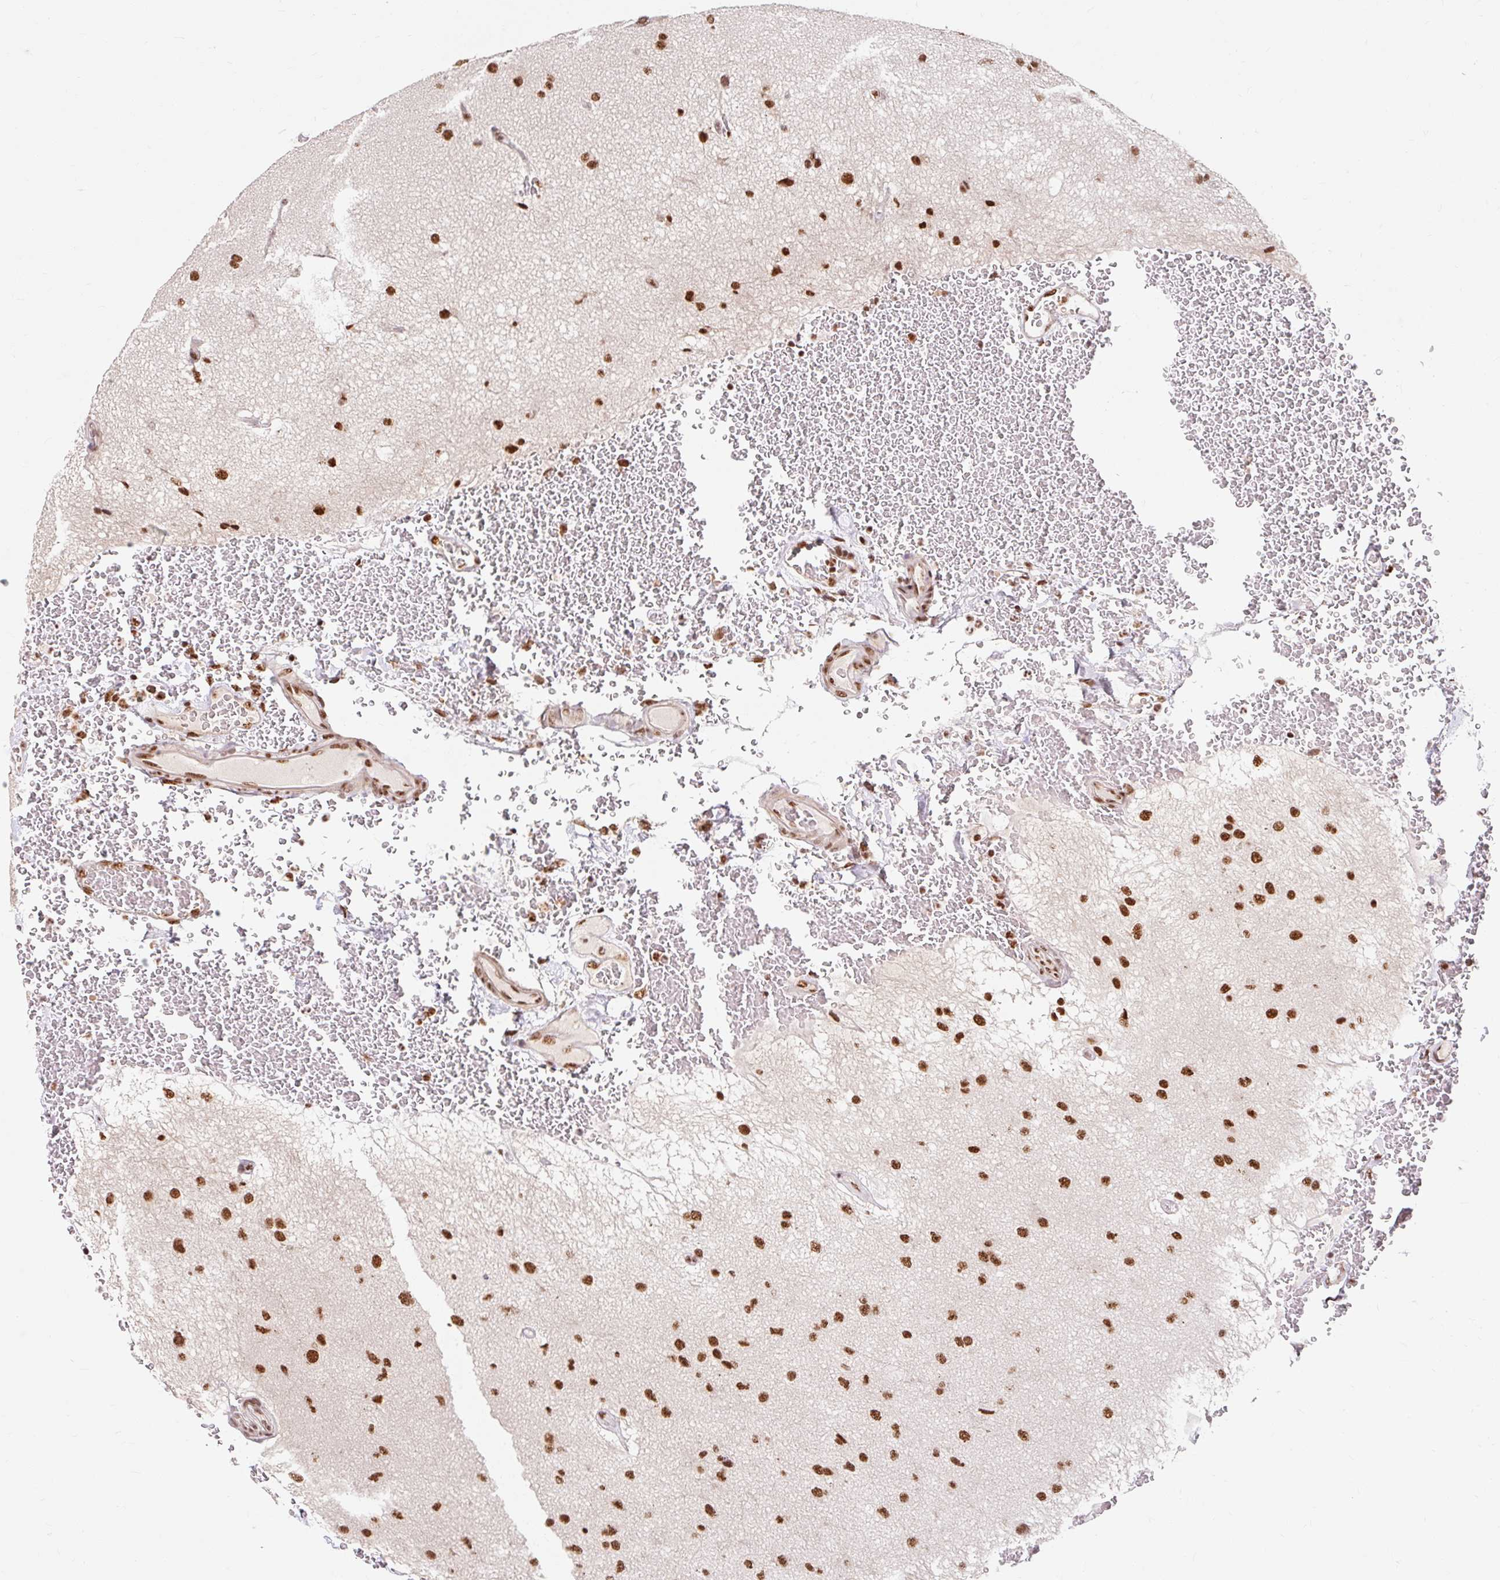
{"staining": {"intensity": "strong", "quantity": ">75%", "location": "nuclear"}, "tissue": "glioma", "cell_type": "Tumor cells", "image_type": "cancer", "snomed": [{"axis": "morphology", "description": "Glioma, malignant, Low grade"}, {"axis": "topography", "description": "Brain"}], "caption": "Immunohistochemistry (IHC) of glioma shows high levels of strong nuclear expression in about >75% of tumor cells. (Brightfield microscopy of DAB IHC at high magnification).", "gene": "BICRA", "patient": {"sex": "female", "age": 32}}